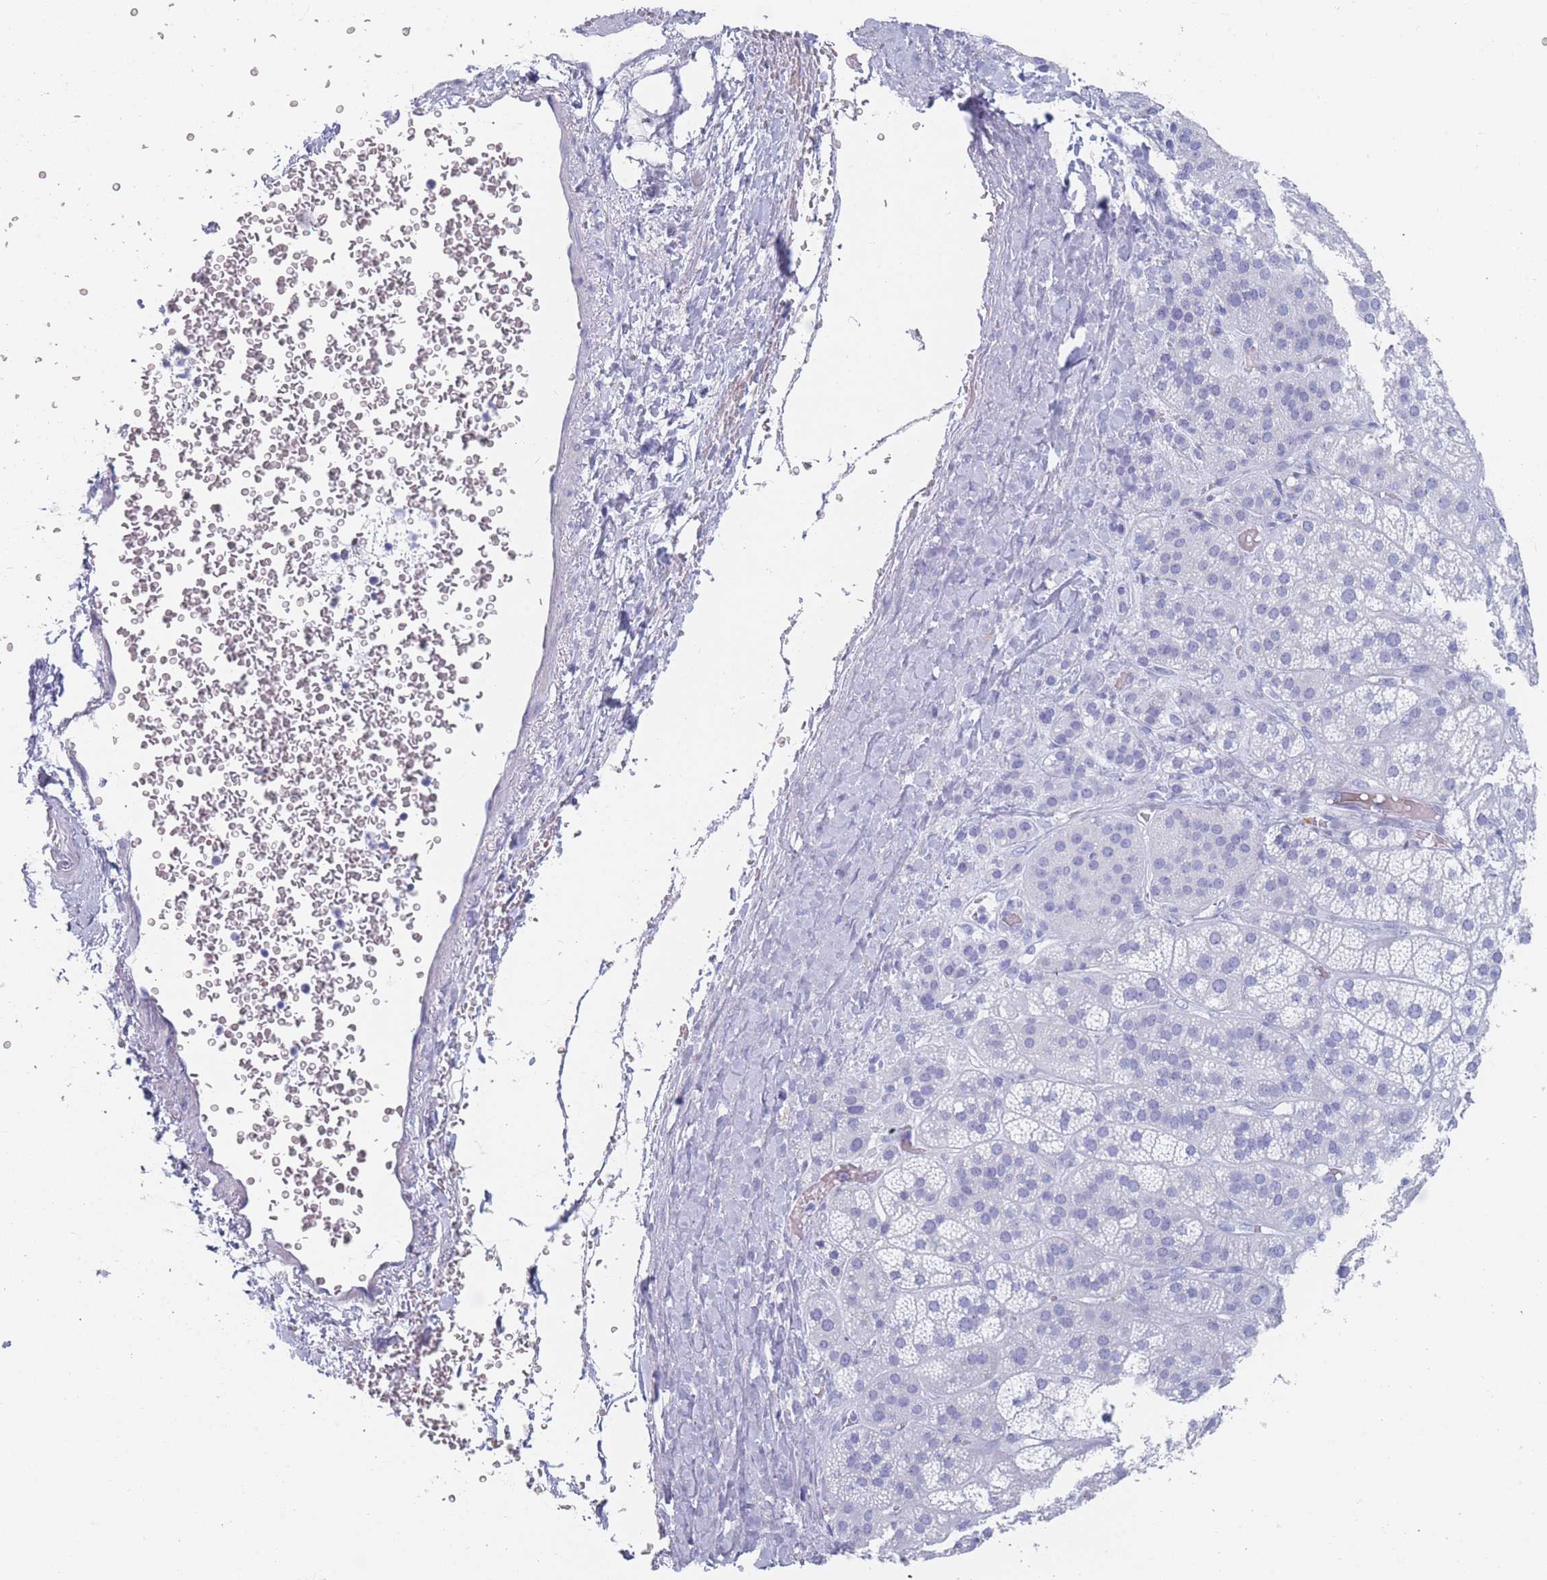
{"staining": {"intensity": "negative", "quantity": "none", "location": "none"}, "tissue": "adrenal gland", "cell_type": "Glandular cells", "image_type": "normal", "snomed": [{"axis": "morphology", "description": "Normal tissue, NOS"}, {"axis": "topography", "description": "Adrenal gland"}], "caption": "This is an immunohistochemistry photomicrograph of normal adrenal gland. There is no expression in glandular cells.", "gene": "OR5D16", "patient": {"sex": "female", "age": 70}}